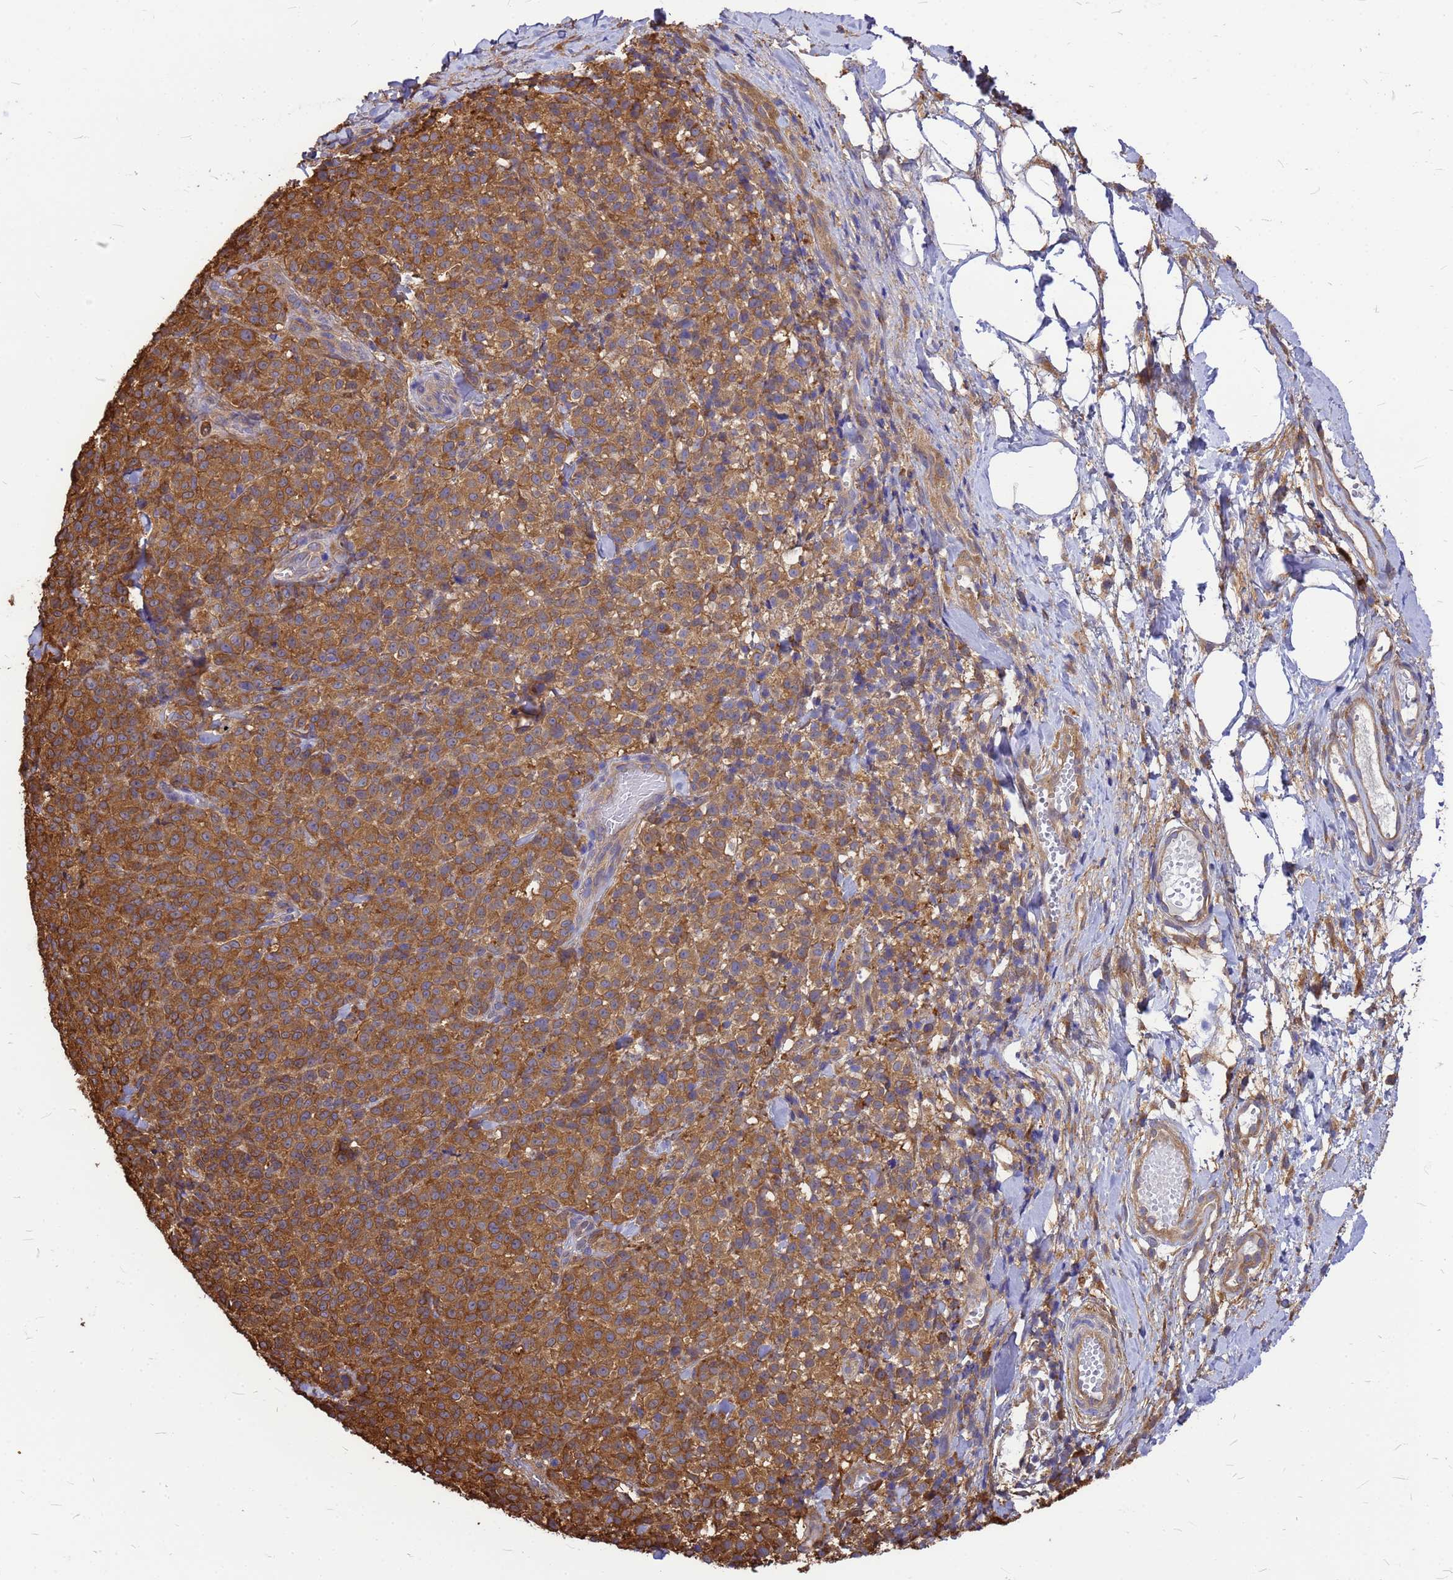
{"staining": {"intensity": "moderate", "quantity": ">75%", "location": "cytoplasmic/membranous"}, "tissue": "melanoma", "cell_type": "Tumor cells", "image_type": "cancer", "snomed": [{"axis": "morphology", "description": "Normal tissue, NOS"}, {"axis": "morphology", "description": "Malignant melanoma, NOS"}, {"axis": "topography", "description": "Skin"}], "caption": "Malignant melanoma stained with a brown dye exhibits moderate cytoplasmic/membranous positive expression in about >75% of tumor cells.", "gene": "GID4", "patient": {"sex": "female", "age": 34}}